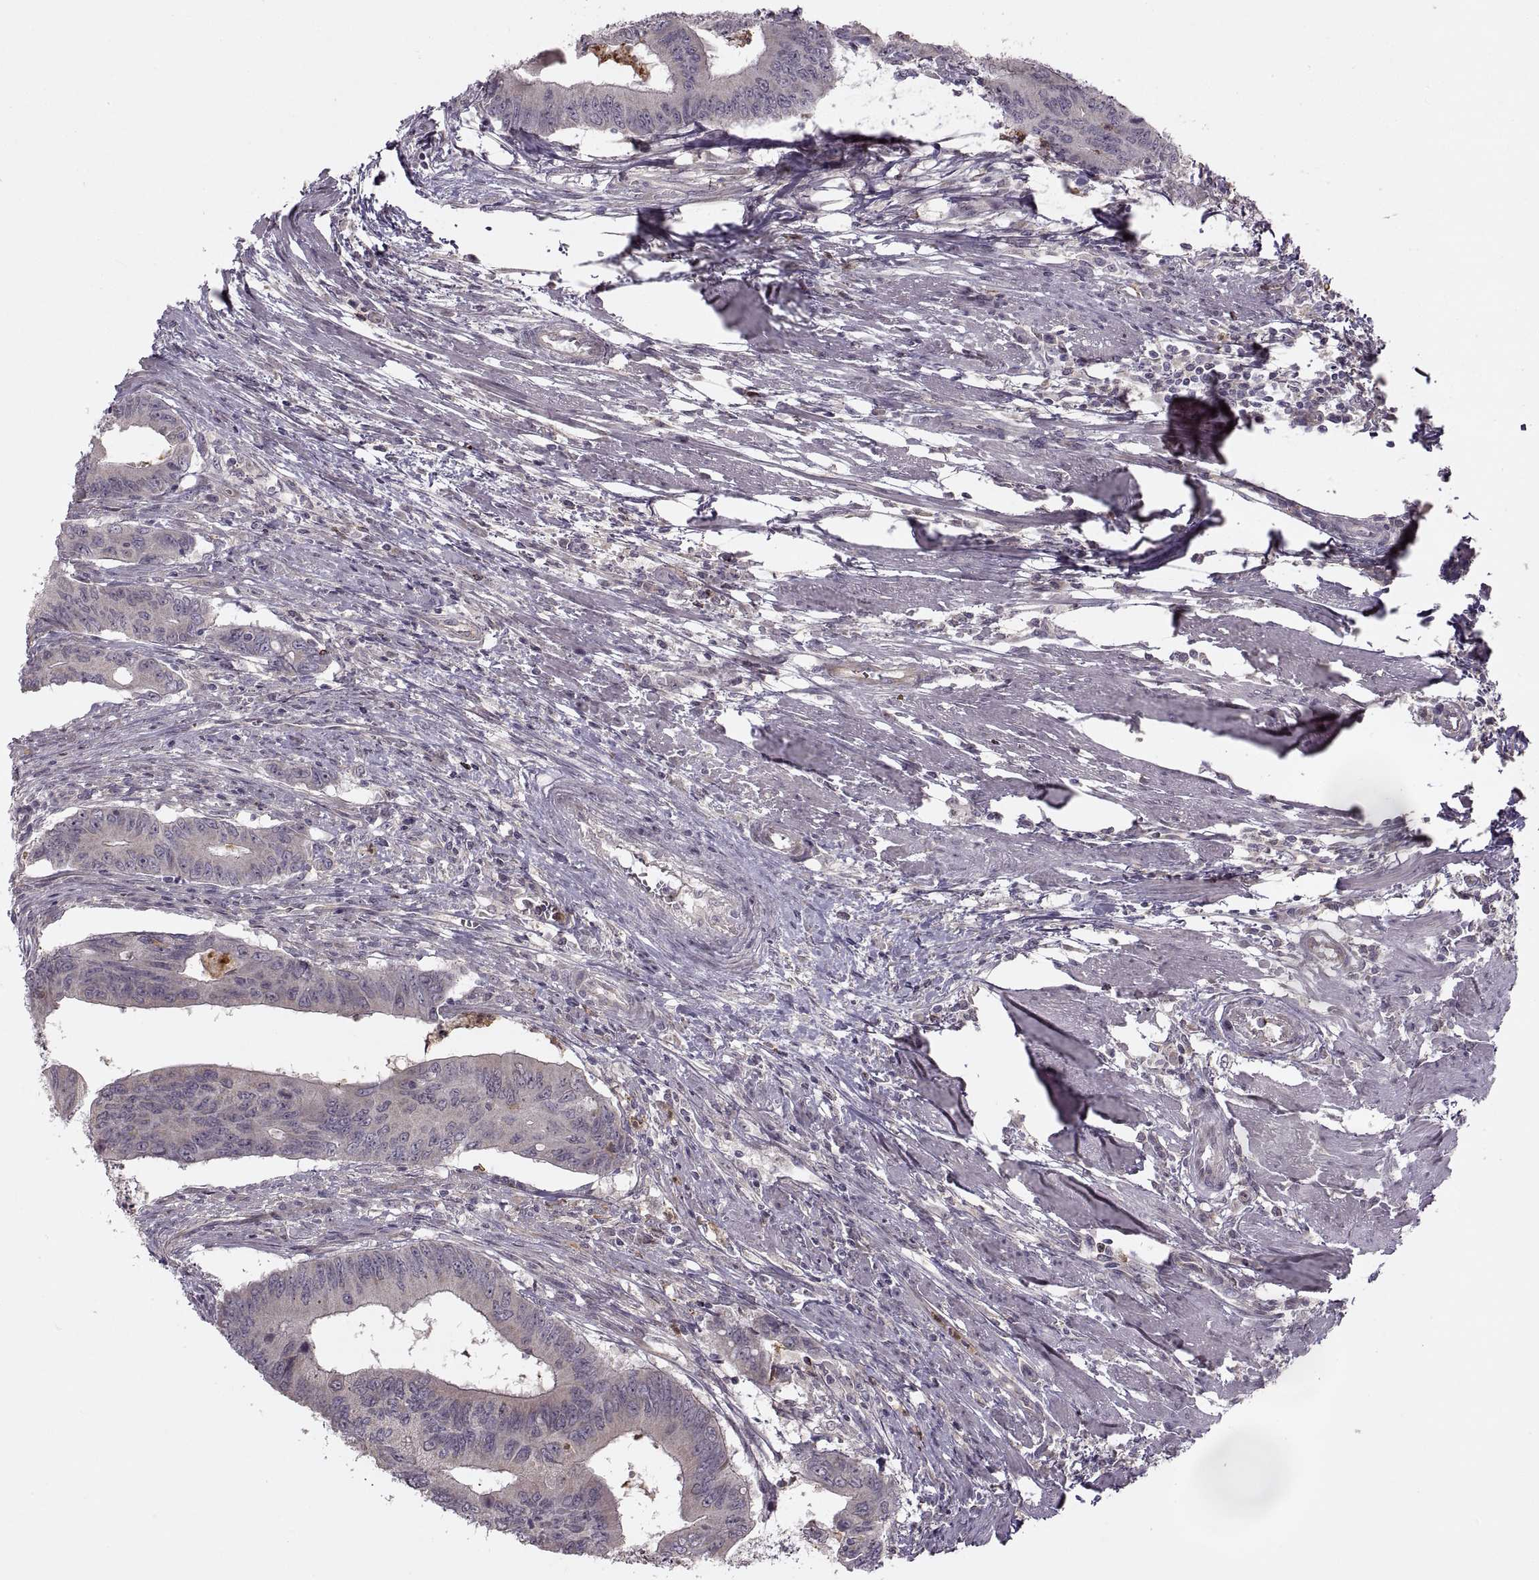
{"staining": {"intensity": "negative", "quantity": "none", "location": "none"}, "tissue": "colorectal cancer", "cell_type": "Tumor cells", "image_type": "cancer", "snomed": [{"axis": "morphology", "description": "Adenocarcinoma, NOS"}, {"axis": "topography", "description": "Colon"}], "caption": "This is an immunohistochemistry histopathology image of human colorectal adenocarcinoma. There is no staining in tumor cells.", "gene": "PIERCE1", "patient": {"sex": "male", "age": 53}}